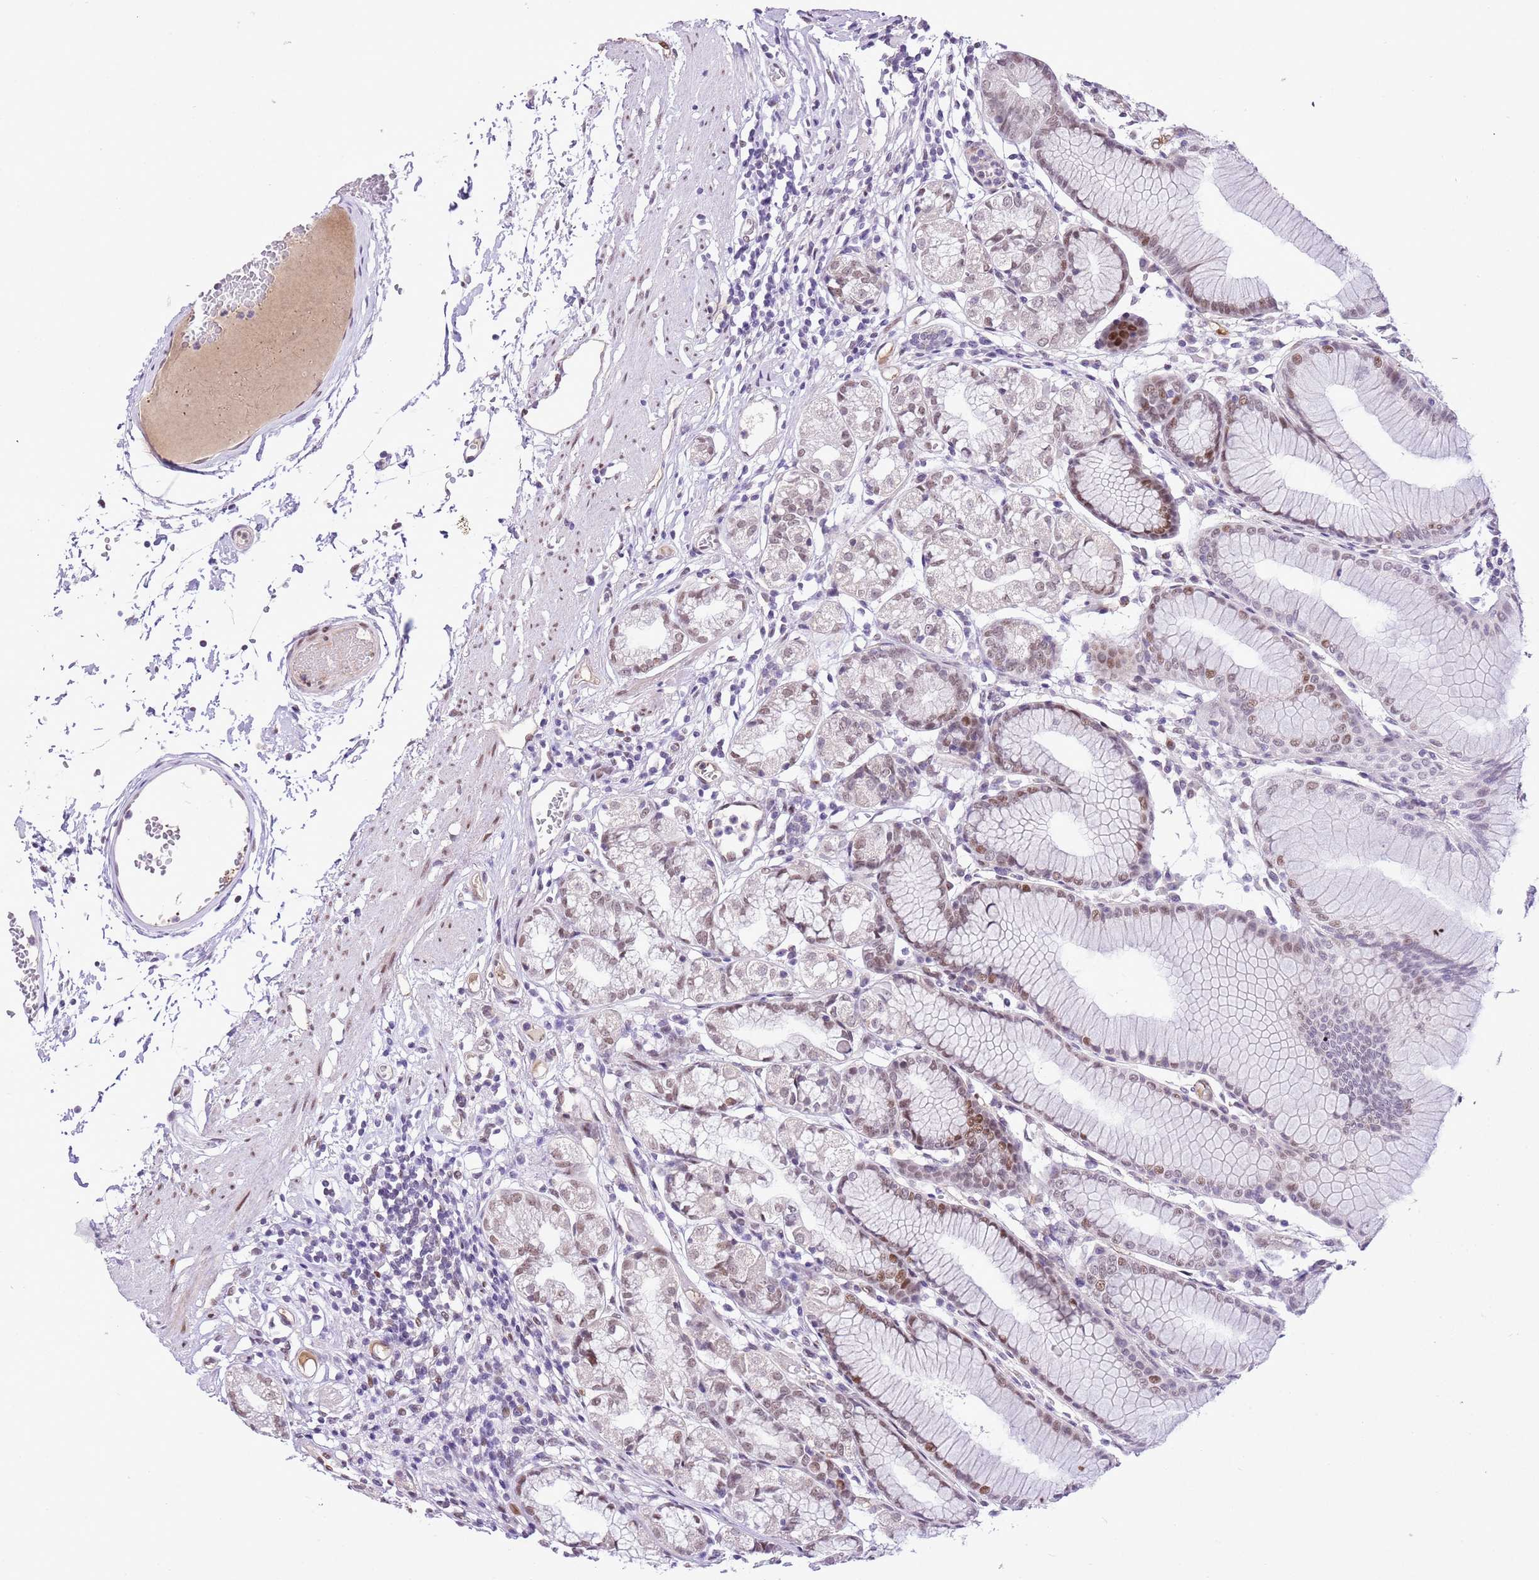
{"staining": {"intensity": "weak", "quantity": "25%-75%", "location": "nuclear"}, "tissue": "stomach", "cell_type": "Glandular cells", "image_type": "normal", "snomed": [{"axis": "morphology", "description": "Normal tissue, NOS"}, {"axis": "topography", "description": "Stomach"}], "caption": "The image reveals staining of normal stomach, revealing weak nuclear protein staining (brown color) within glandular cells.", "gene": "NACC2", "patient": {"sex": "female", "age": 57}}